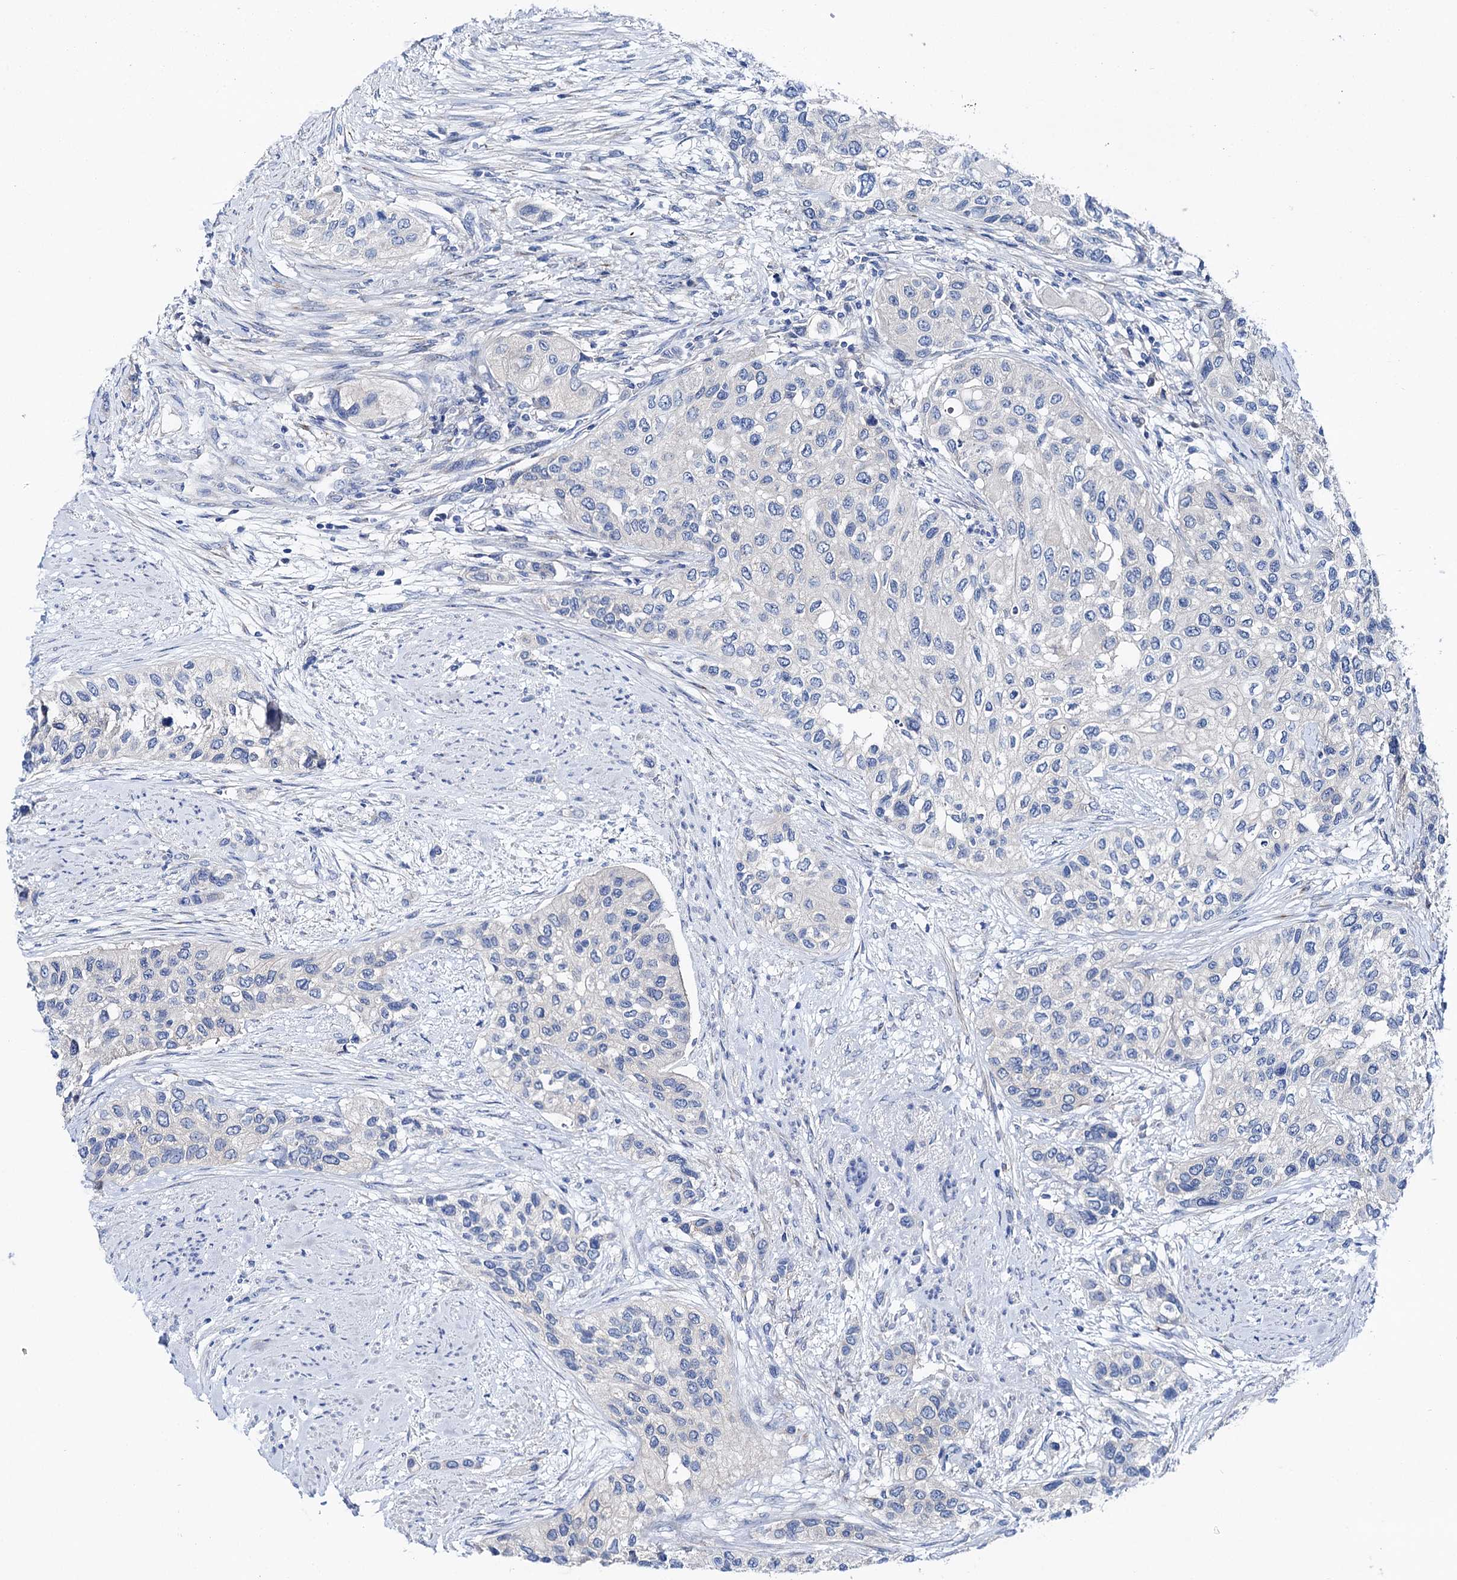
{"staining": {"intensity": "negative", "quantity": "none", "location": "none"}, "tissue": "urothelial cancer", "cell_type": "Tumor cells", "image_type": "cancer", "snomed": [{"axis": "morphology", "description": "Normal tissue, NOS"}, {"axis": "morphology", "description": "Urothelial carcinoma, High grade"}, {"axis": "topography", "description": "Vascular tissue"}, {"axis": "topography", "description": "Urinary bladder"}], "caption": "DAB immunohistochemical staining of human urothelial cancer reveals no significant staining in tumor cells.", "gene": "SHROOM1", "patient": {"sex": "female", "age": 56}}